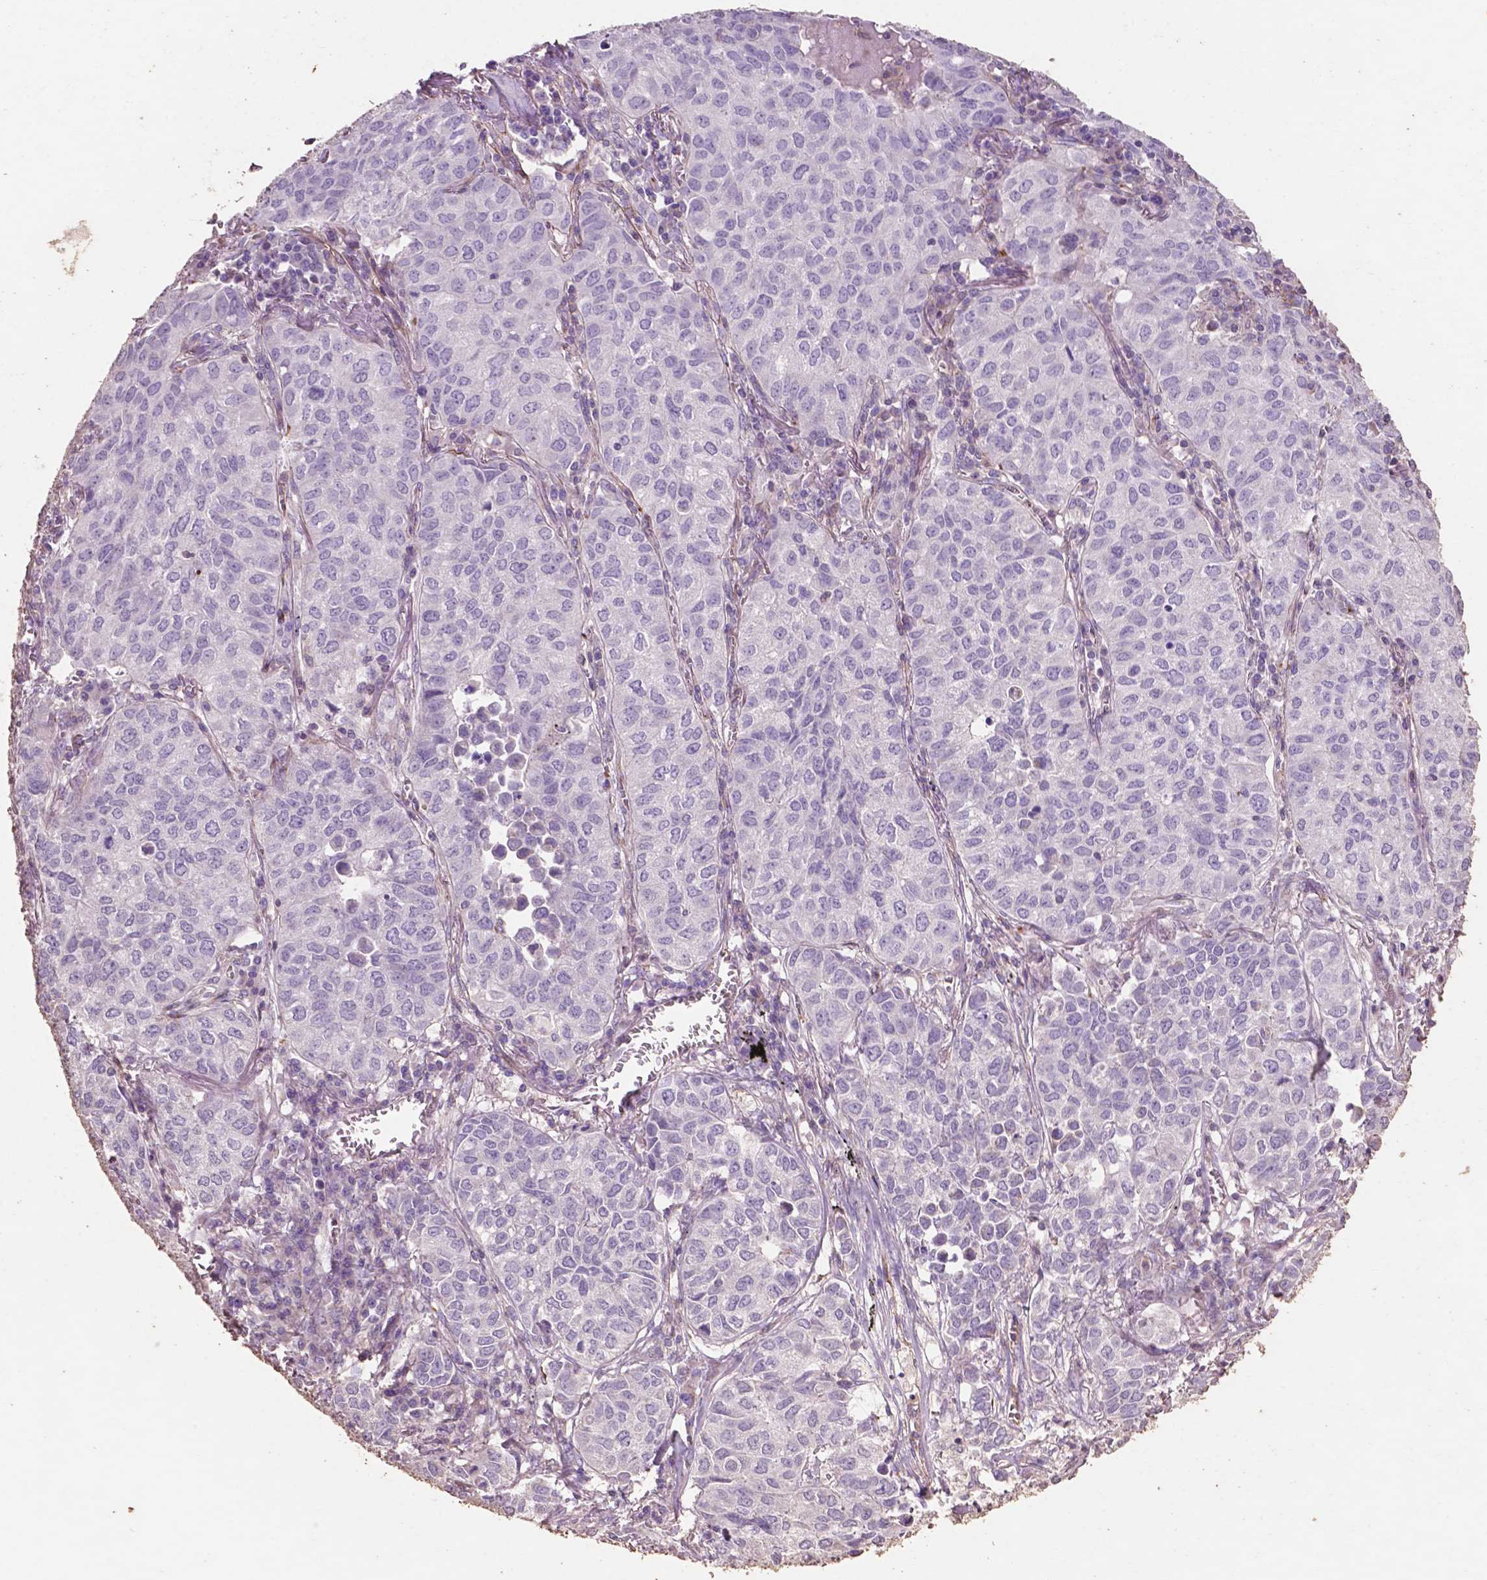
{"staining": {"intensity": "negative", "quantity": "none", "location": "none"}, "tissue": "lung cancer", "cell_type": "Tumor cells", "image_type": "cancer", "snomed": [{"axis": "morphology", "description": "Adenocarcinoma, NOS"}, {"axis": "topography", "description": "Lung"}], "caption": "A high-resolution photomicrograph shows immunohistochemistry (IHC) staining of lung cancer (adenocarcinoma), which demonstrates no significant expression in tumor cells.", "gene": "COMMD4", "patient": {"sex": "female", "age": 50}}